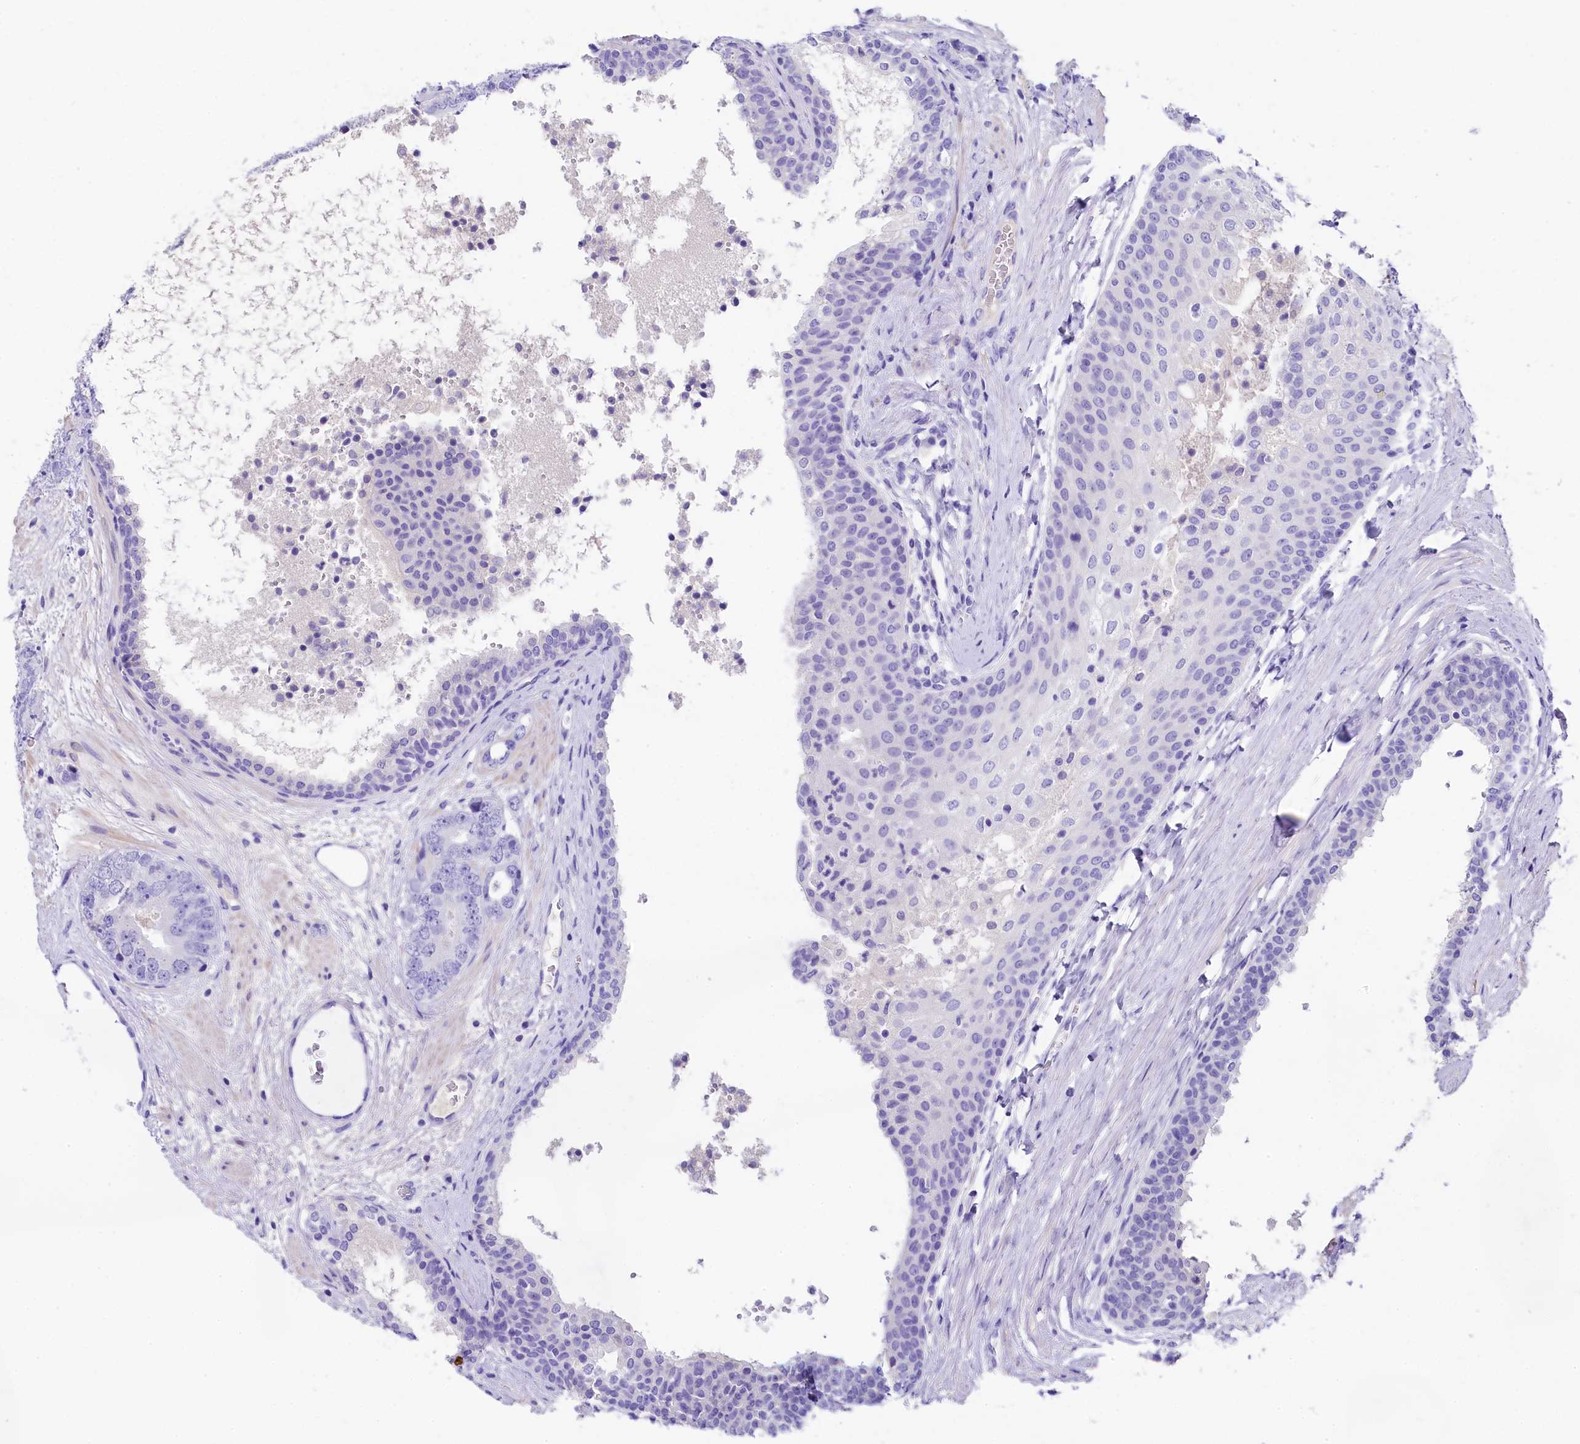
{"staining": {"intensity": "negative", "quantity": "none", "location": "none"}, "tissue": "prostate cancer", "cell_type": "Tumor cells", "image_type": "cancer", "snomed": [{"axis": "morphology", "description": "Adenocarcinoma, High grade"}, {"axis": "topography", "description": "Prostate"}], "caption": "The immunohistochemistry (IHC) photomicrograph has no significant staining in tumor cells of prostate high-grade adenocarcinoma tissue.", "gene": "SKIDA1", "patient": {"sex": "male", "age": 56}}